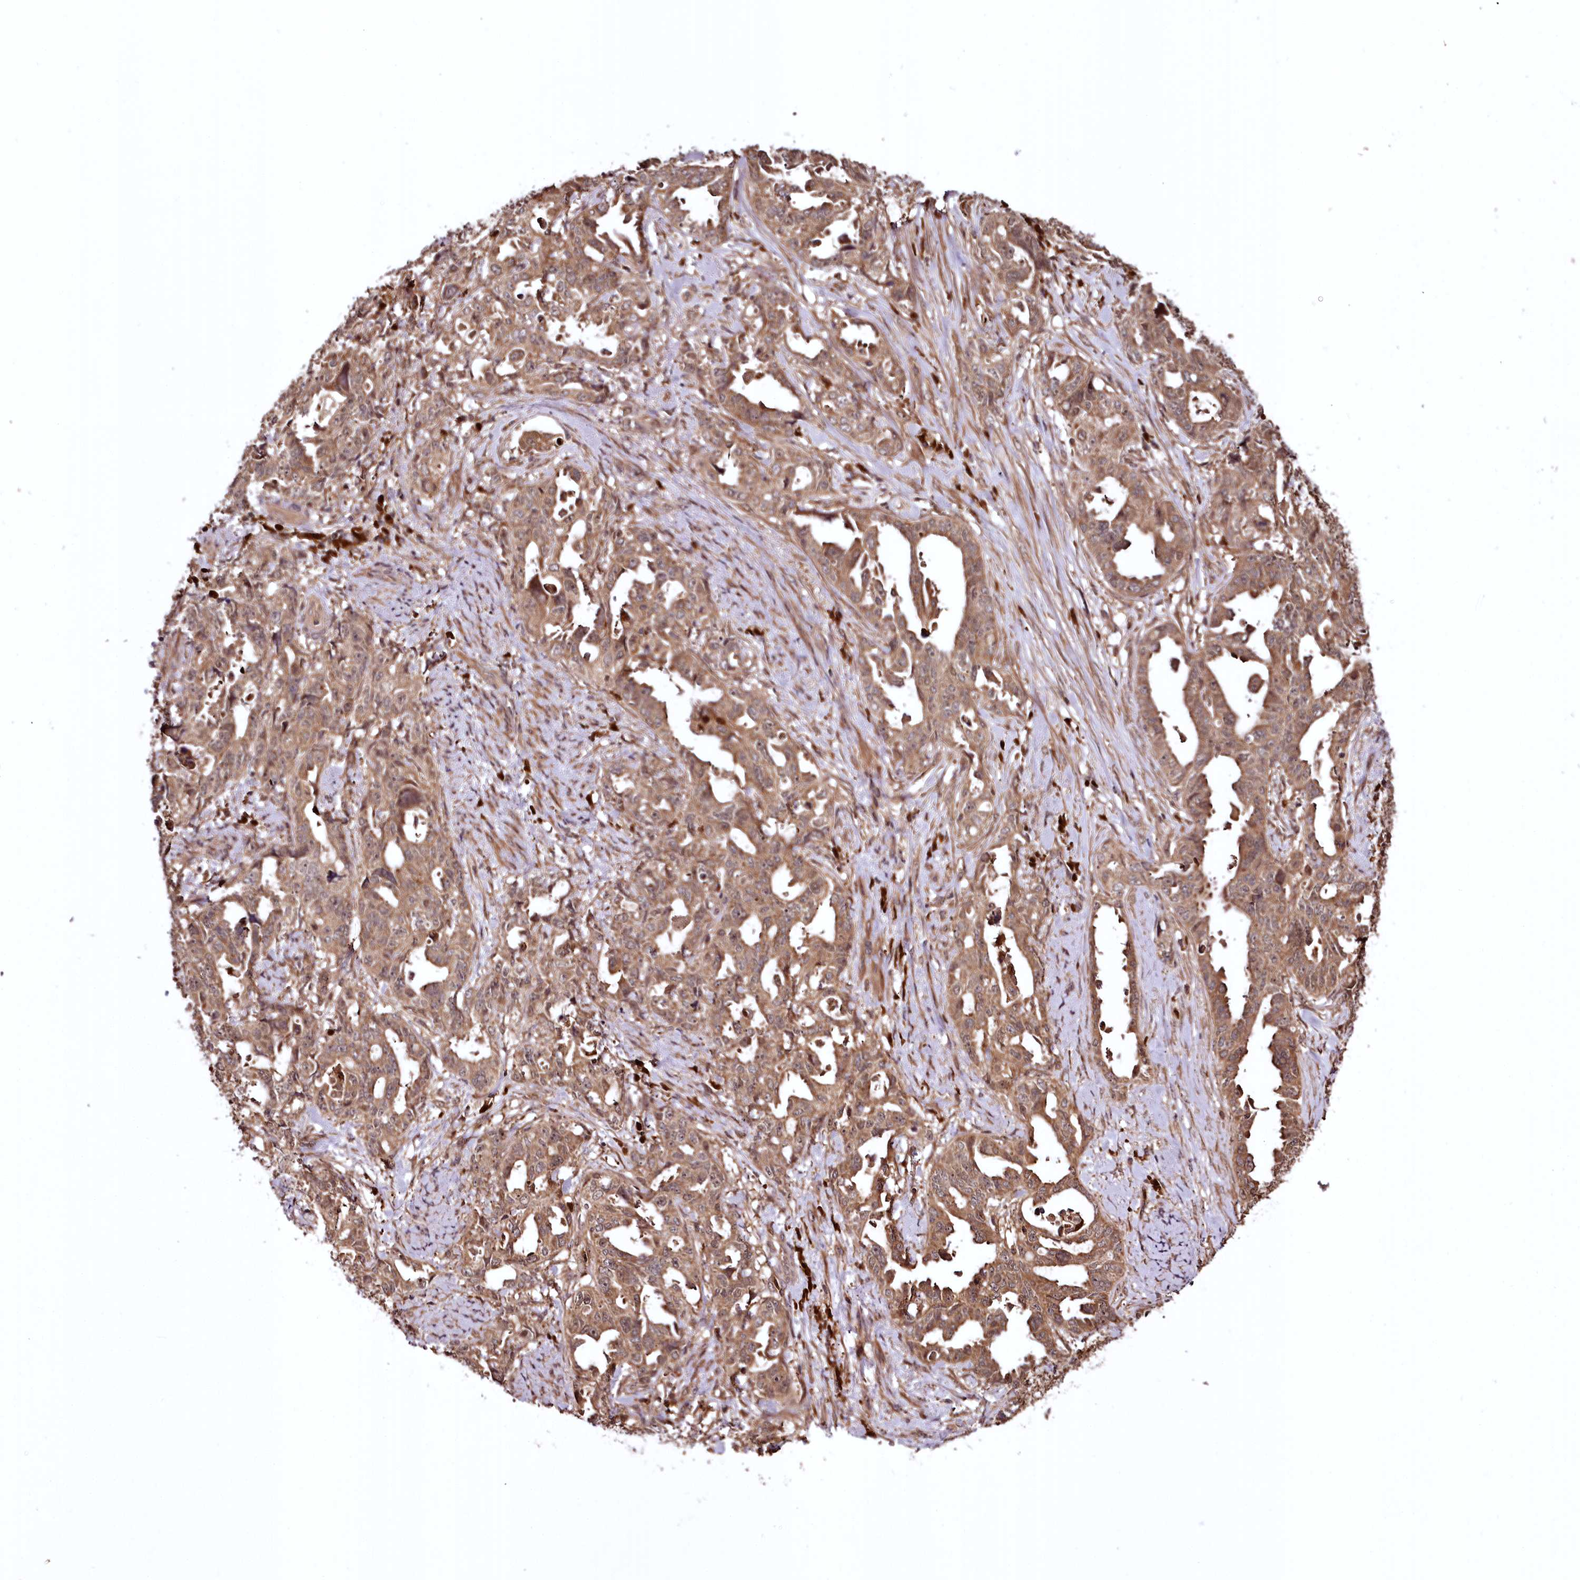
{"staining": {"intensity": "moderate", "quantity": ">75%", "location": "cytoplasmic/membranous"}, "tissue": "endometrial cancer", "cell_type": "Tumor cells", "image_type": "cancer", "snomed": [{"axis": "morphology", "description": "Adenocarcinoma, NOS"}, {"axis": "topography", "description": "Endometrium"}], "caption": "Immunohistochemical staining of human endometrial adenocarcinoma reveals medium levels of moderate cytoplasmic/membranous protein staining in approximately >75% of tumor cells. (brown staining indicates protein expression, while blue staining denotes nuclei).", "gene": "TTC12", "patient": {"sex": "female", "age": 65}}